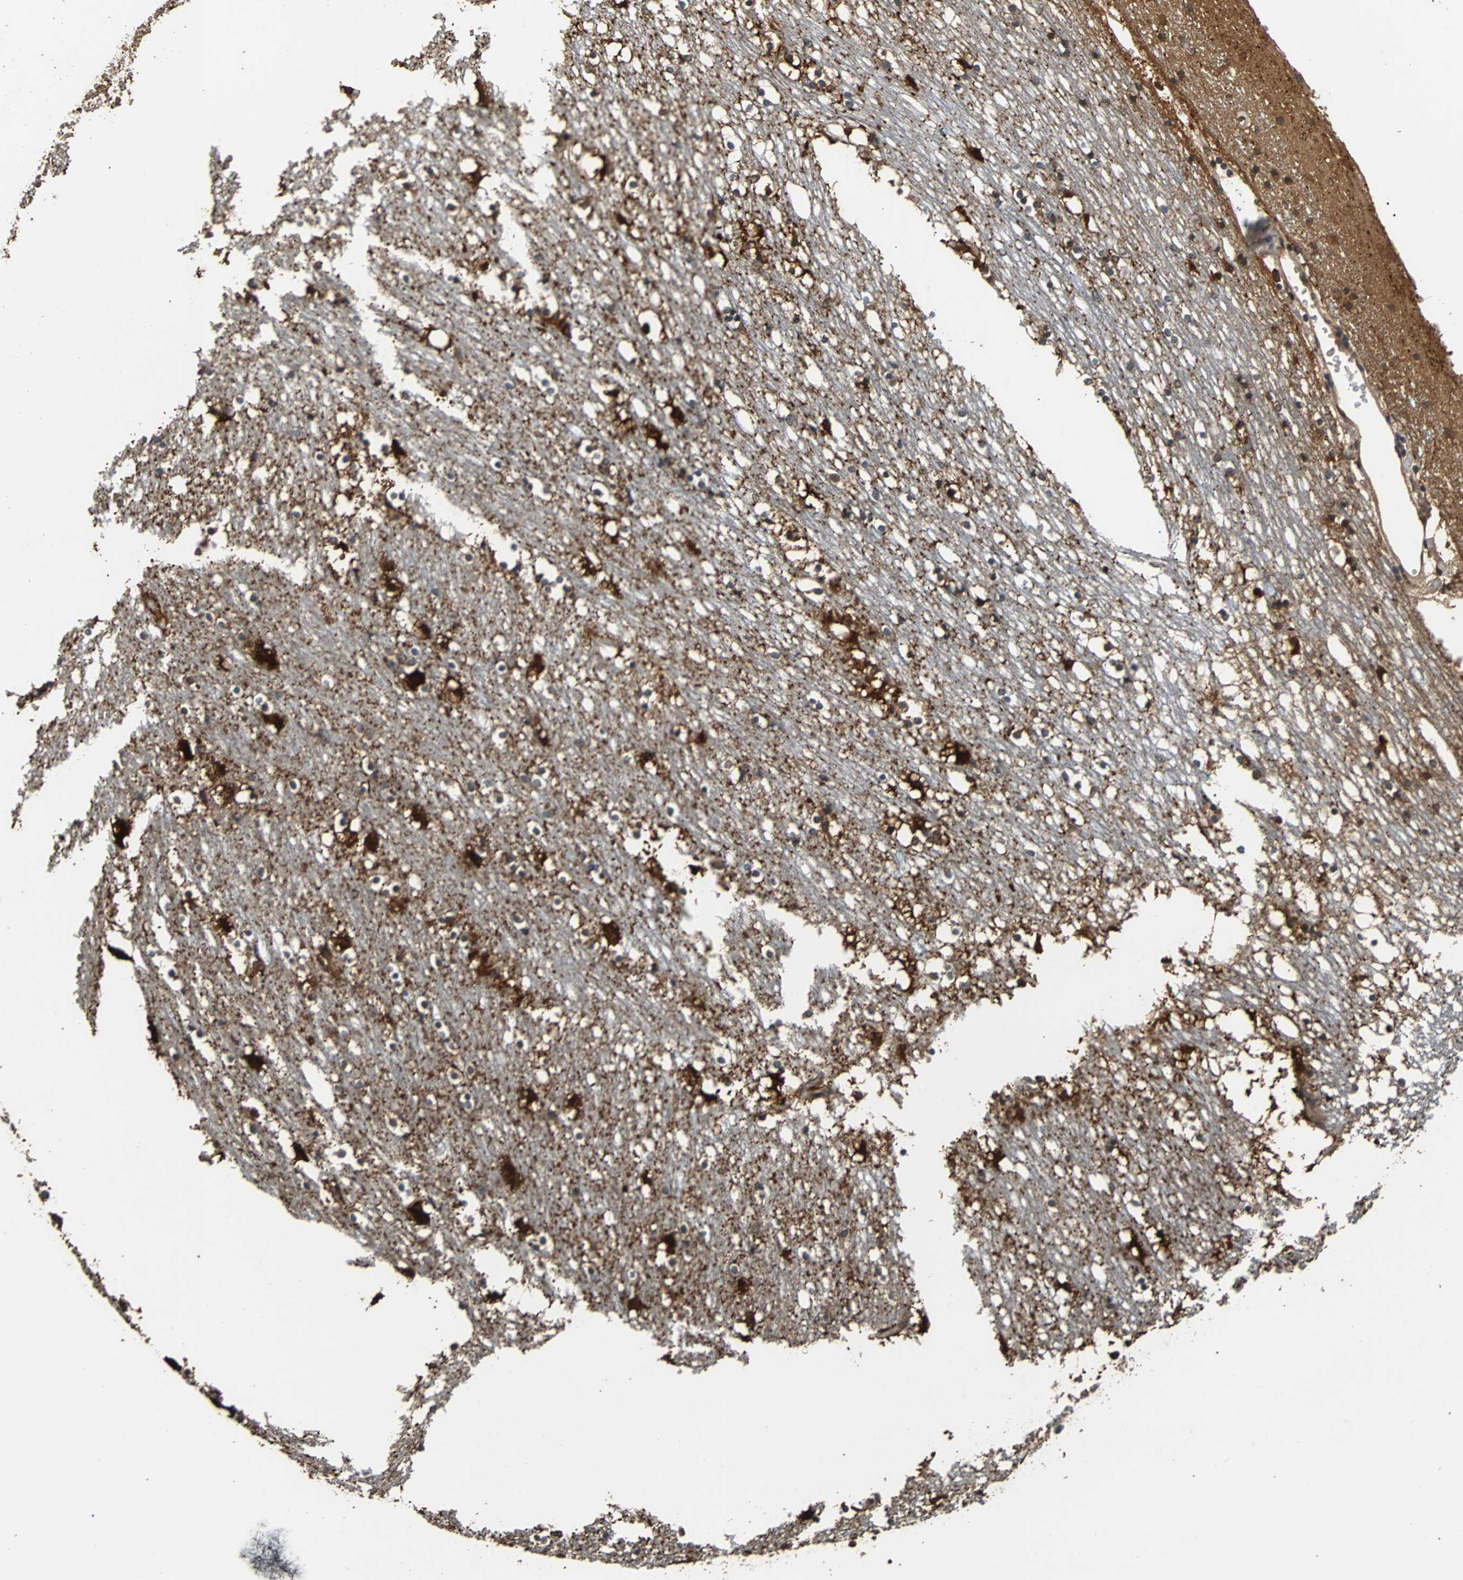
{"staining": {"intensity": "moderate", "quantity": ">75%", "location": "cytoplasmic/membranous,nuclear"}, "tissue": "caudate", "cell_type": "Glial cells", "image_type": "normal", "snomed": [{"axis": "morphology", "description": "Normal tissue, NOS"}, {"axis": "topography", "description": "Lateral ventricle wall"}], "caption": "Unremarkable caudate reveals moderate cytoplasmic/membranous,nuclear staining in about >75% of glial cells, visualized by immunohistochemistry.", "gene": "PRDX6", "patient": {"sex": "male", "age": 45}}